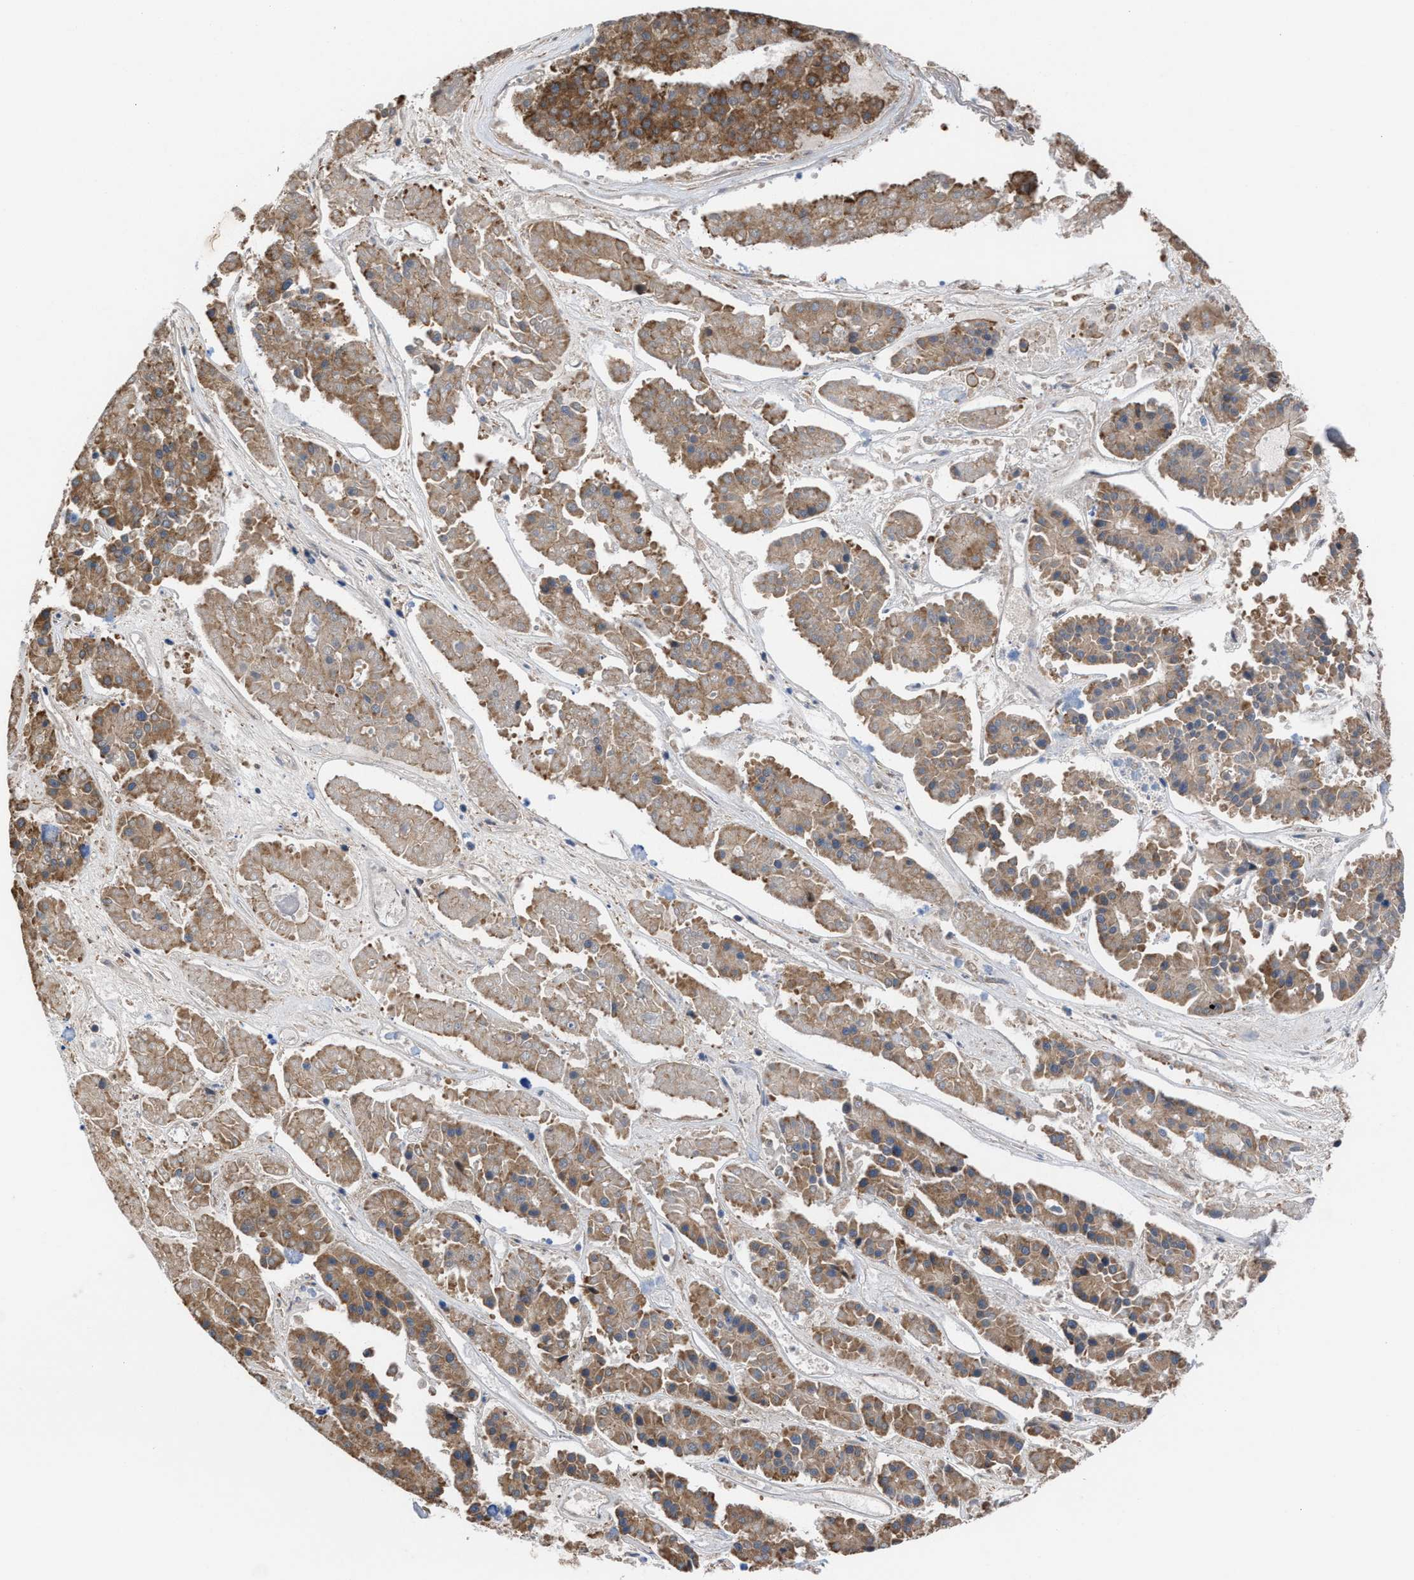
{"staining": {"intensity": "moderate", "quantity": ">75%", "location": "cytoplasmic/membranous"}, "tissue": "pancreatic cancer", "cell_type": "Tumor cells", "image_type": "cancer", "snomed": [{"axis": "morphology", "description": "Adenocarcinoma, NOS"}, {"axis": "topography", "description": "Pancreas"}], "caption": "Brown immunohistochemical staining in pancreatic cancer exhibits moderate cytoplasmic/membranous expression in approximately >75% of tumor cells.", "gene": "TP53BP2", "patient": {"sex": "male", "age": 50}}